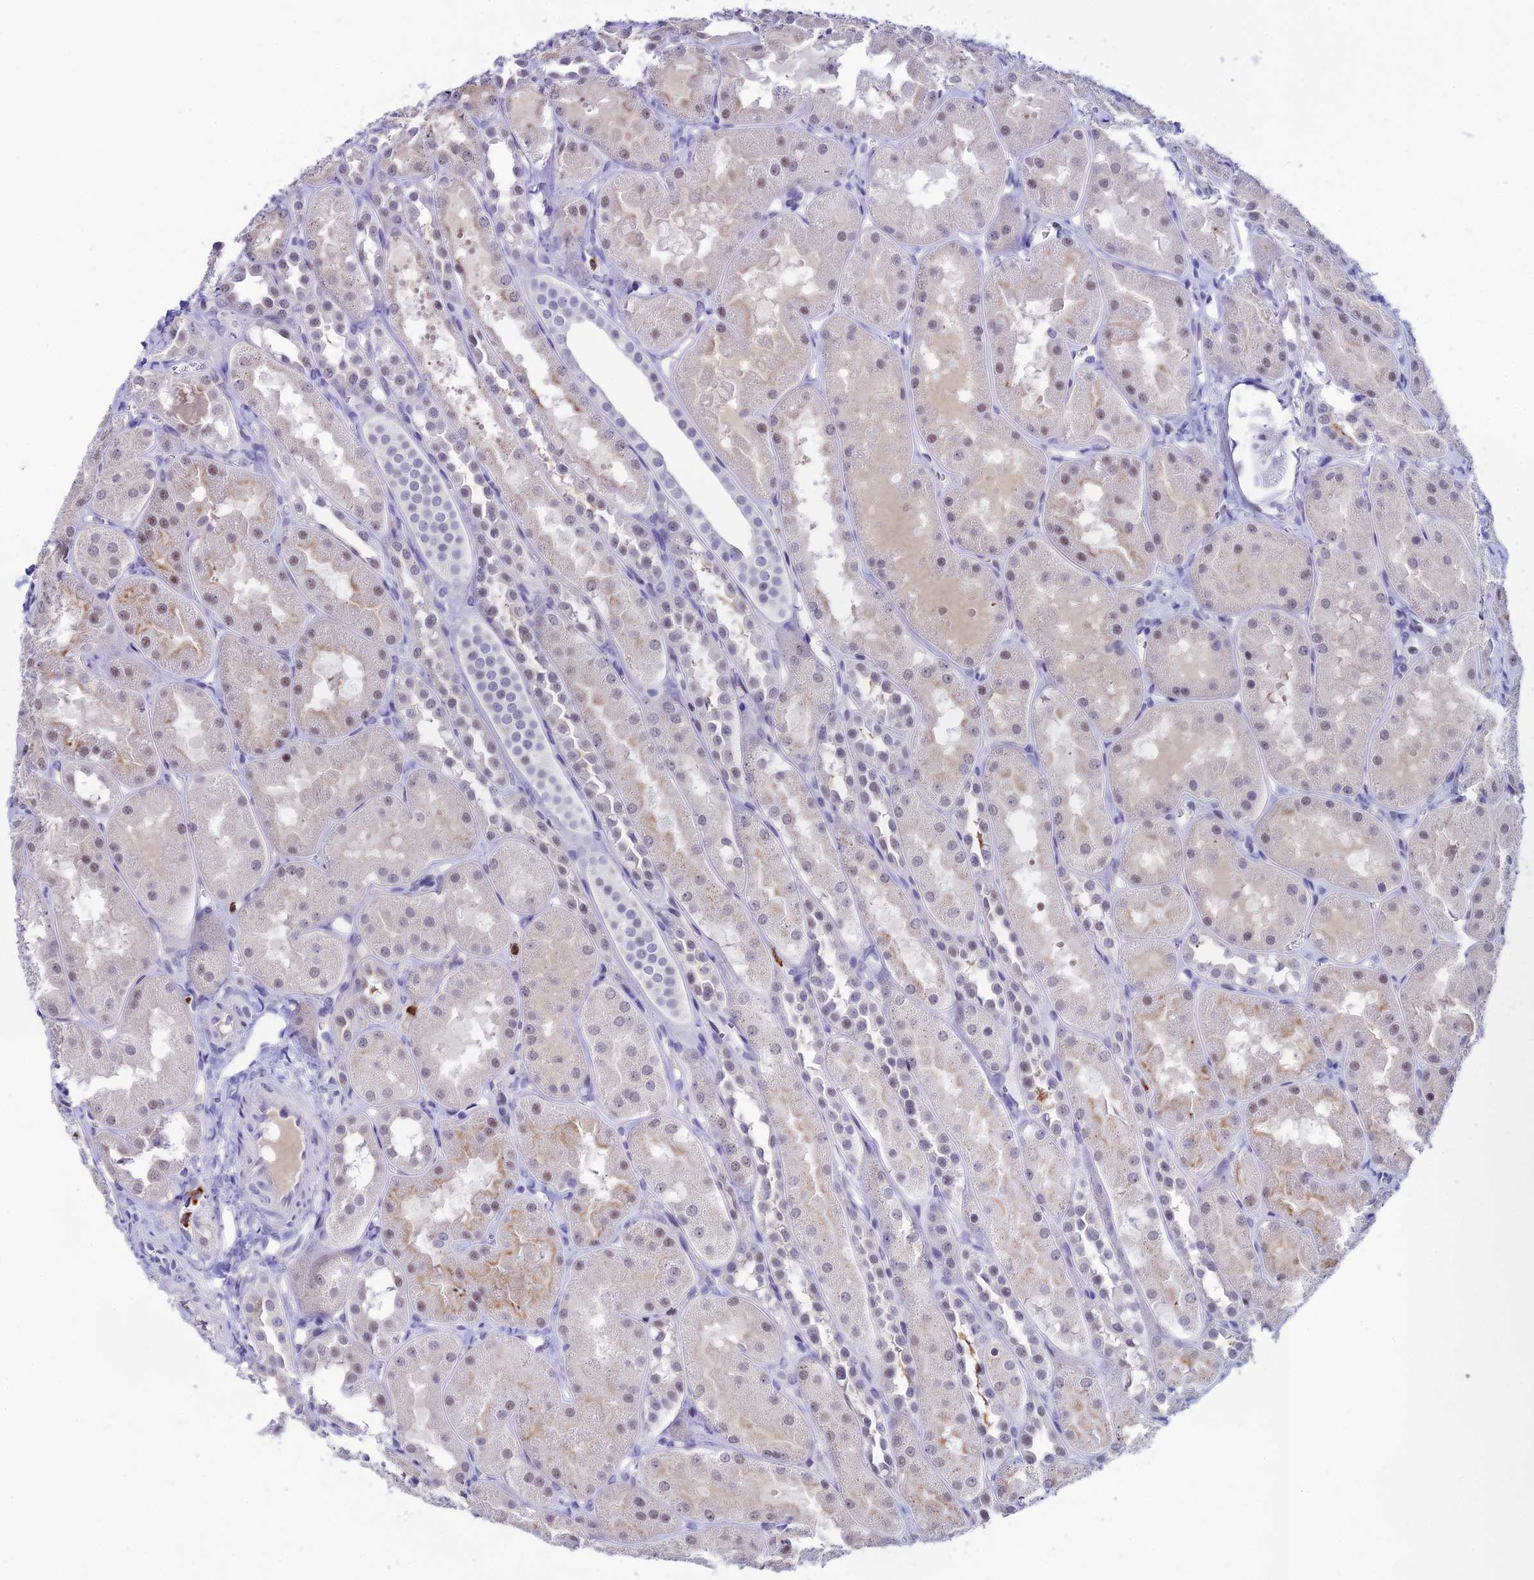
{"staining": {"intensity": "moderate", "quantity": "<25%", "location": "nuclear"}, "tissue": "kidney", "cell_type": "Cells in glomeruli", "image_type": "normal", "snomed": [{"axis": "morphology", "description": "Normal tissue, NOS"}, {"axis": "topography", "description": "Kidney"}, {"axis": "topography", "description": "Urinary bladder"}], "caption": "High-power microscopy captured an immunohistochemistry image of unremarkable kidney, revealing moderate nuclear positivity in about <25% of cells in glomeruli. (Stains: DAB in brown, nuclei in blue, Microscopy: brightfield microscopy at high magnification).", "gene": "MFSD2B", "patient": {"sex": "male", "age": 16}}